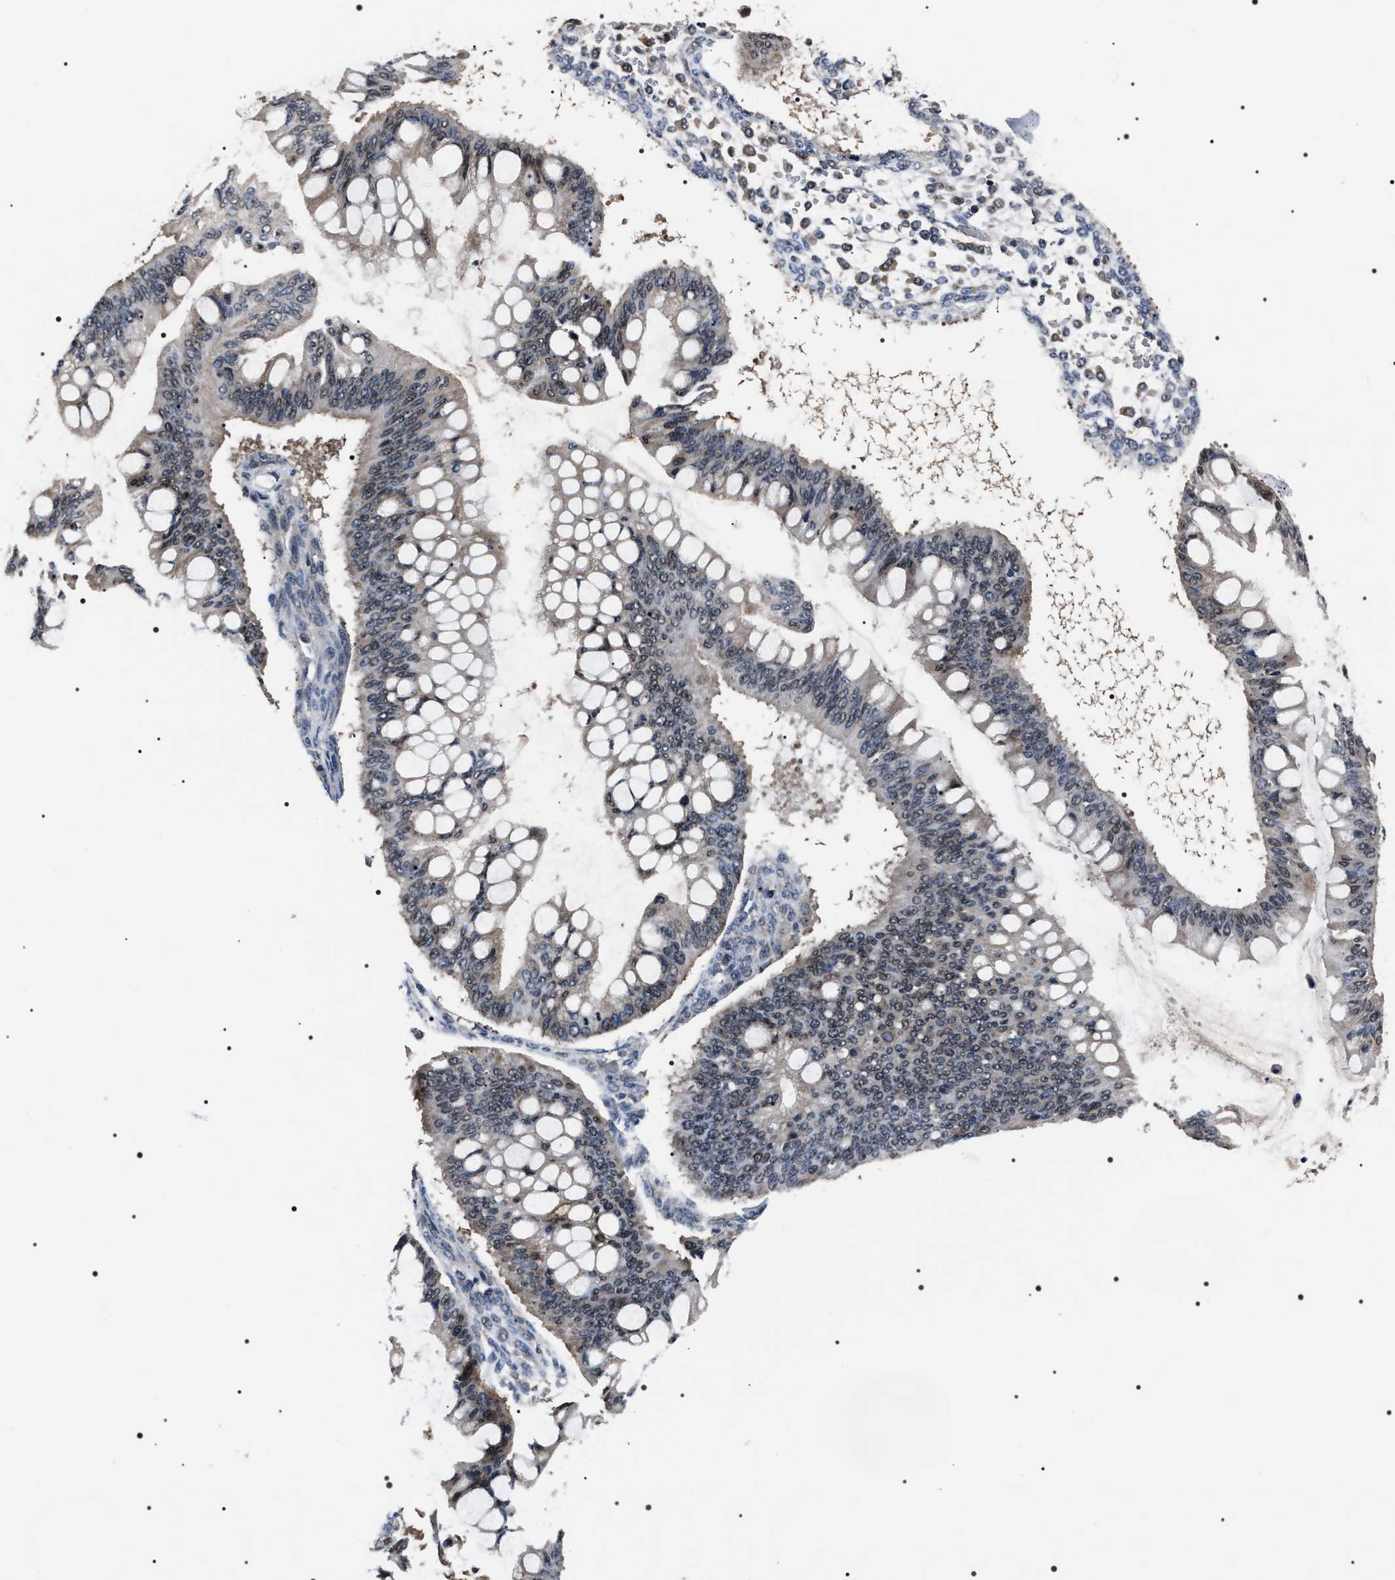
{"staining": {"intensity": "weak", "quantity": "<25%", "location": "nuclear"}, "tissue": "ovarian cancer", "cell_type": "Tumor cells", "image_type": "cancer", "snomed": [{"axis": "morphology", "description": "Cystadenocarcinoma, mucinous, NOS"}, {"axis": "topography", "description": "Ovary"}], "caption": "Tumor cells show no significant protein staining in mucinous cystadenocarcinoma (ovarian).", "gene": "SIPA1", "patient": {"sex": "female", "age": 73}}